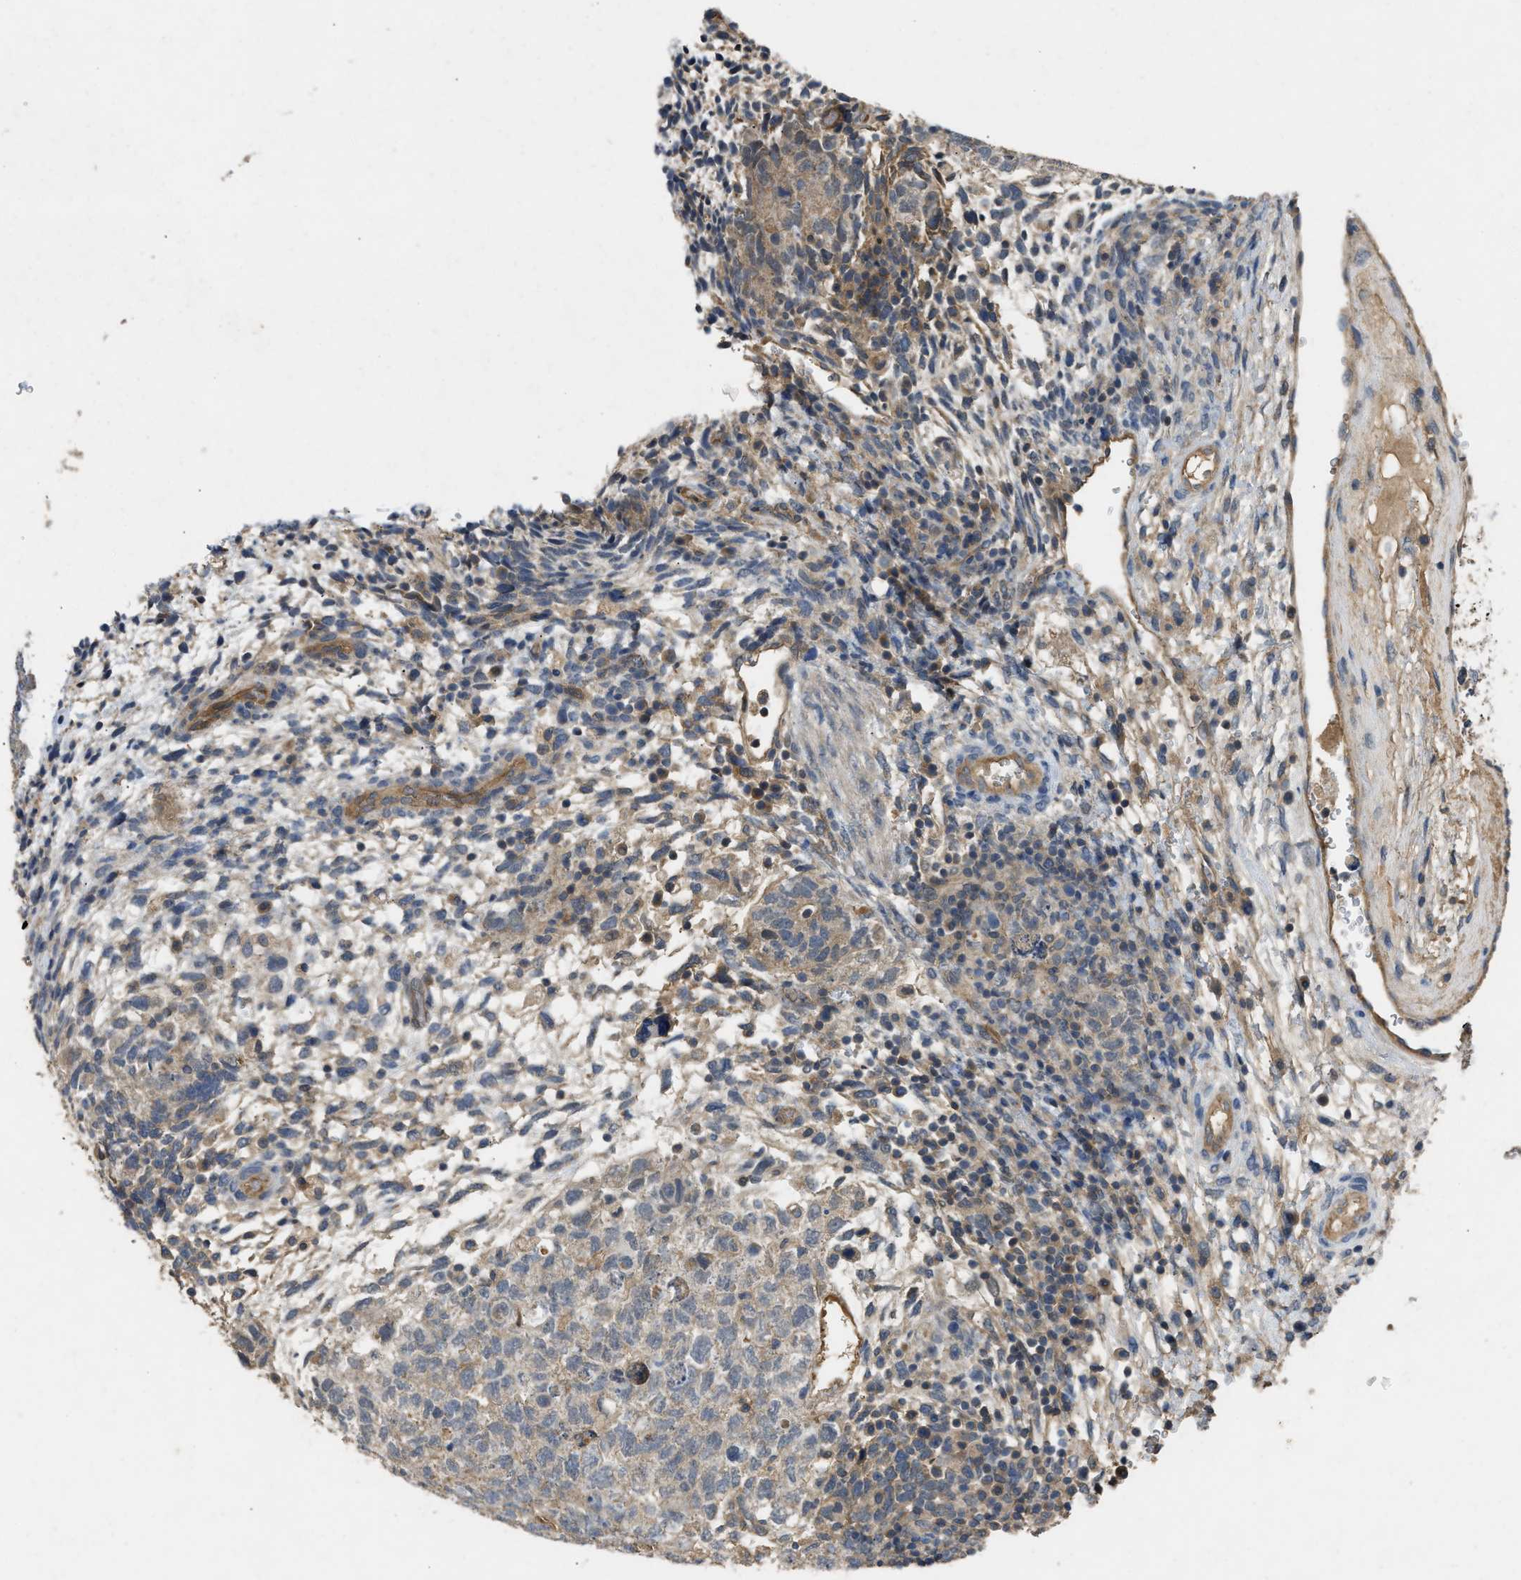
{"staining": {"intensity": "negative", "quantity": "none", "location": "none"}, "tissue": "testis cancer", "cell_type": "Tumor cells", "image_type": "cancer", "snomed": [{"axis": "morphology", "description": "Carcinoma, Embryonal, NOS"}, {"axis": "topography", "description": "Testis"}], "caption": "Photomicrograph shows no significant protein staining in tumor cells of testis embryonal carcinoma. The staining is performed using DAB brown chromogen with nuclei counter-stained in using hematoxylin.", "gene": "PPP3CA", "patient": {"sex": "male", "age": 36}}